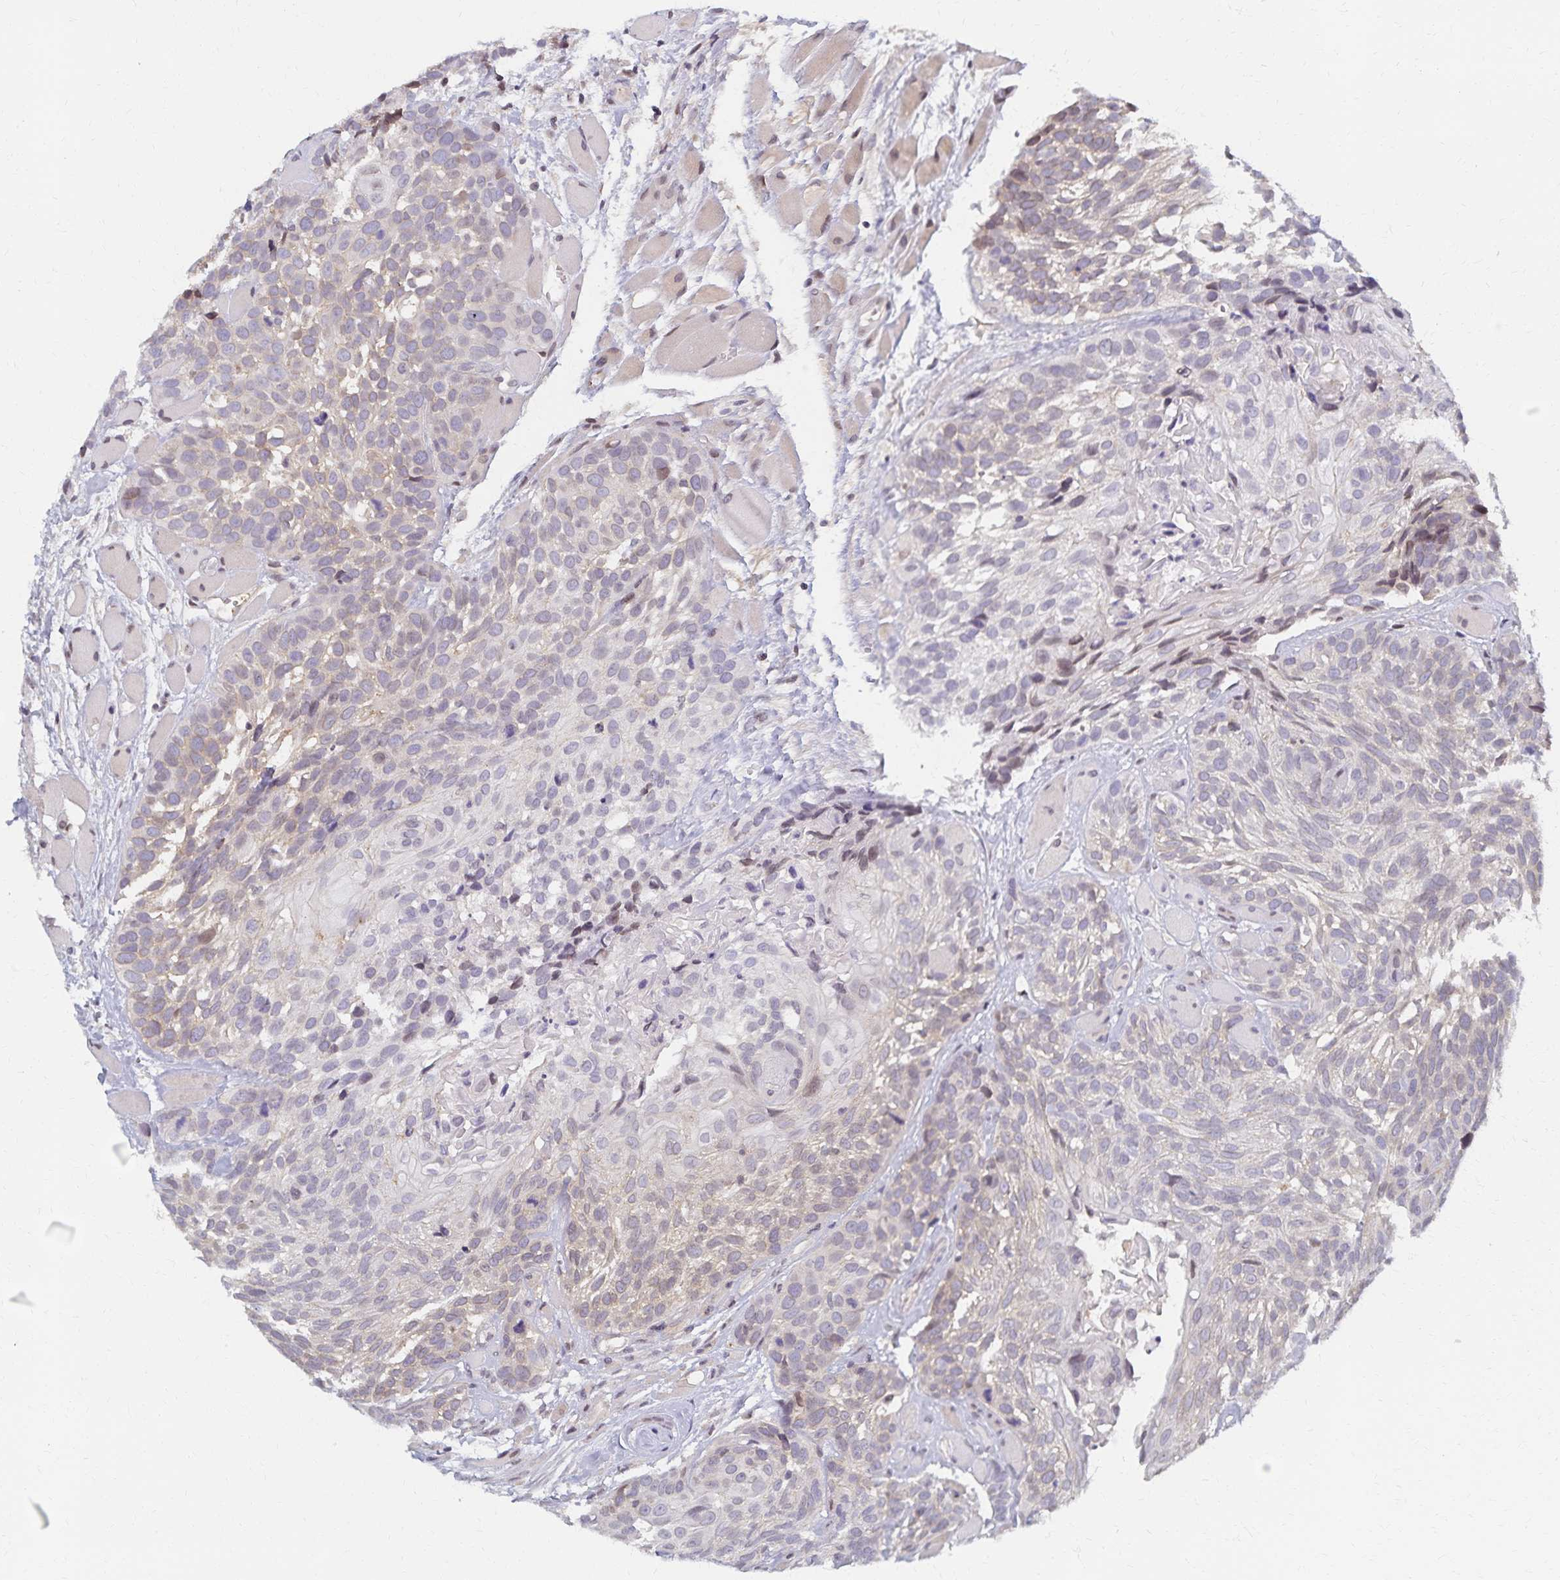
{"staining": {"intensity": "weak", "quantity": "<25%", "location": "cytoplasmic/membranous"}, "tissue": "head and neck cancer", "cell_type": "Tumor cells", "image_type": "cancer", "snomed": [{"axis": "morphology", "description": "Squamous cell carcinoma, NOS"}, {"axis": "topography", "description": "Head-Neck"}], "caption": "This photomicrograph is of head and neck cancer stained with immunohistochemistry (IHC) to label a protein in brown with the nuclei are counter-stained blue. There is no positivity in tumor cells.", "gene": "RAB9B", "patient": {"sex": "female", "age": 50}}